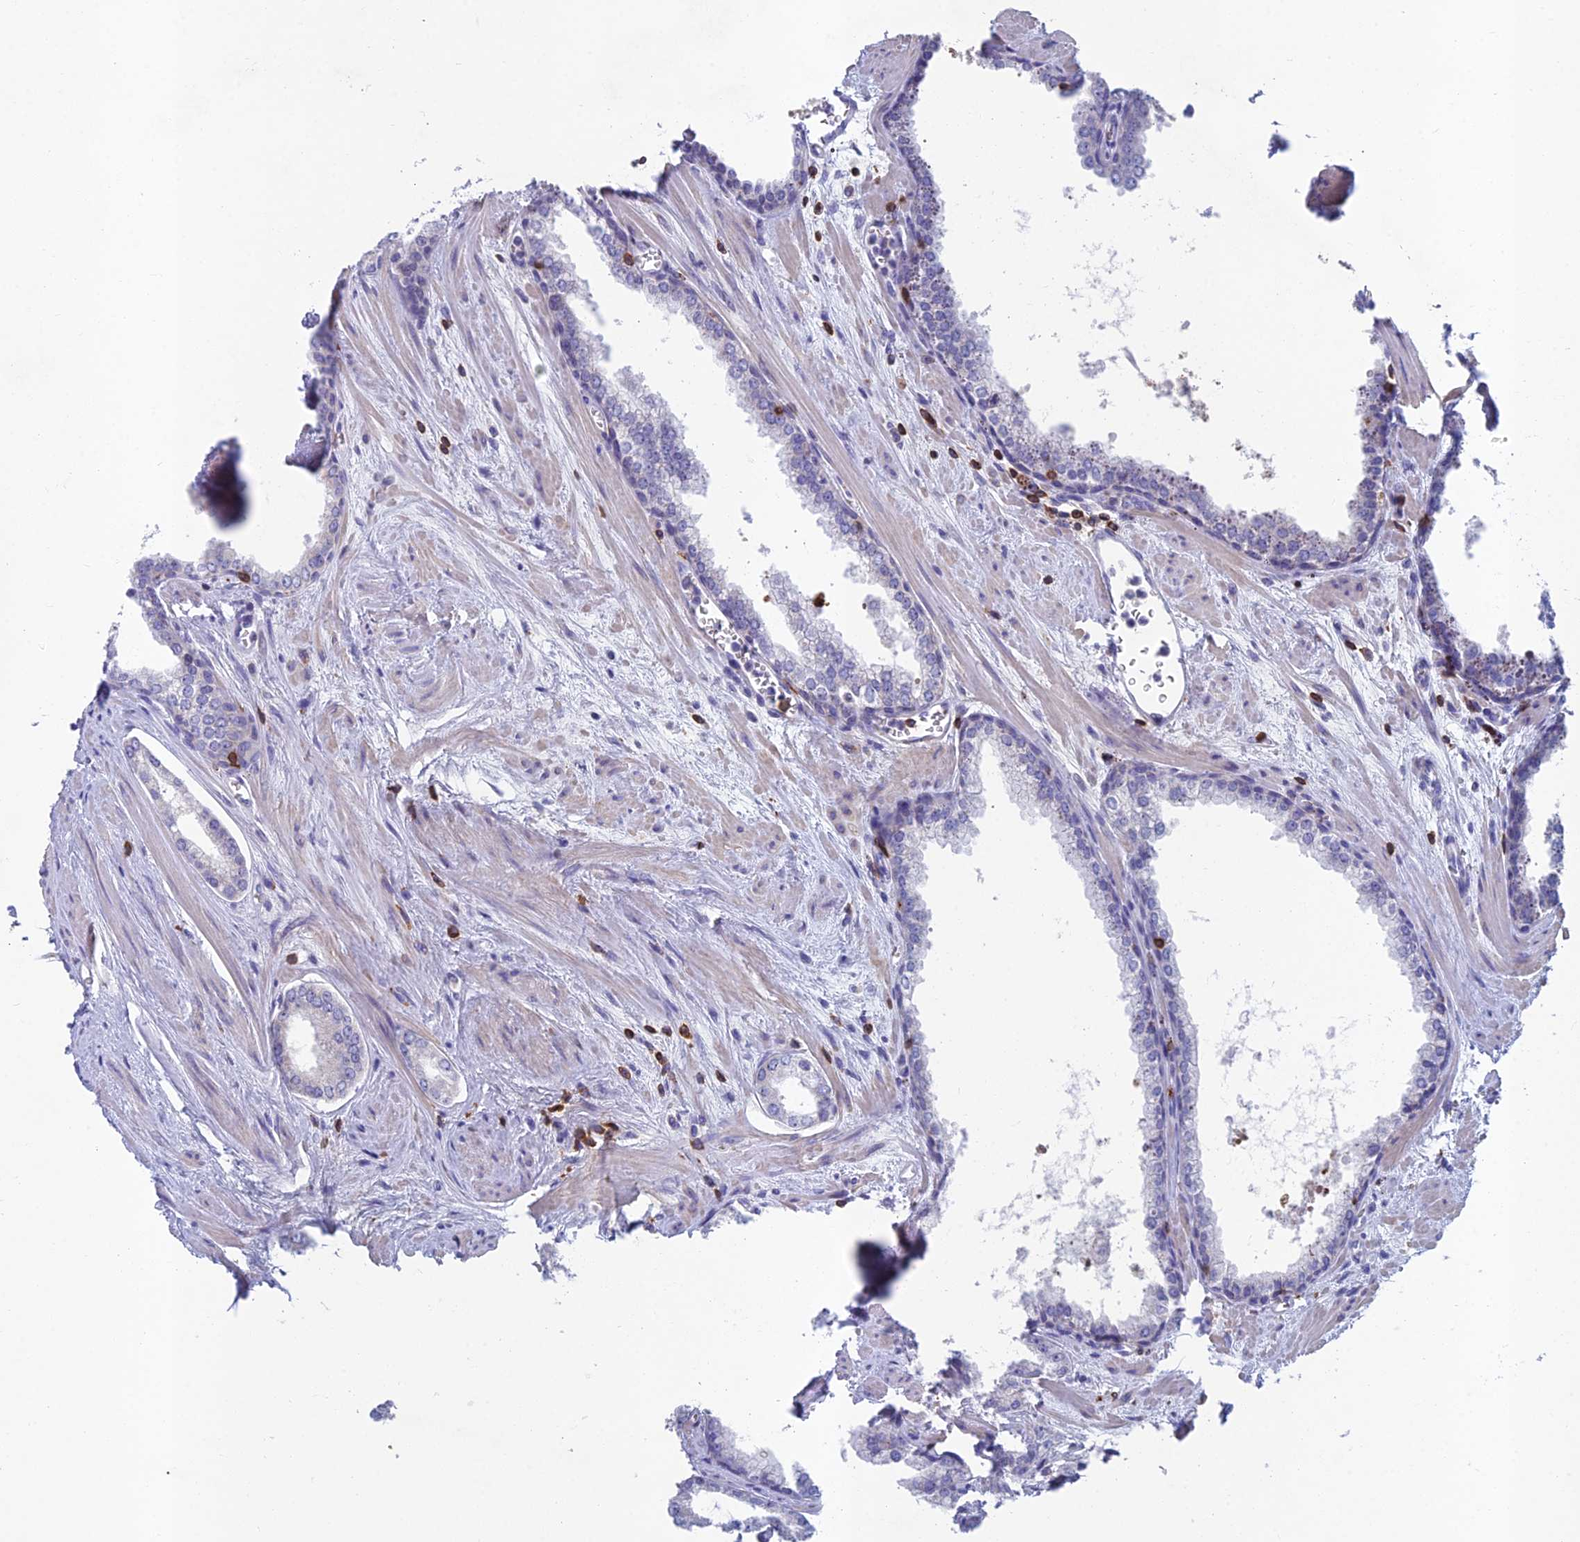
{"staining": {"intensity": "negative", "quantity": "none", "location": "none"}, "tissue": "prostate cancer", "cell_type": "Tumor cells", "image_type": "cancer", "snomed": [{"axis": "morphology", "description": "Adenocarcinoma, Low grade"}, {"axis": "topography", "description": "Prostate and seminal vesicle, NOS"}], "caption": "Immunohistochemistry of prostate low-grade adenocarcinoma exhibits no positivity in tumor cells.", "gene": "ABI3BP", "patient": {"sex": "male", "age": 60}}